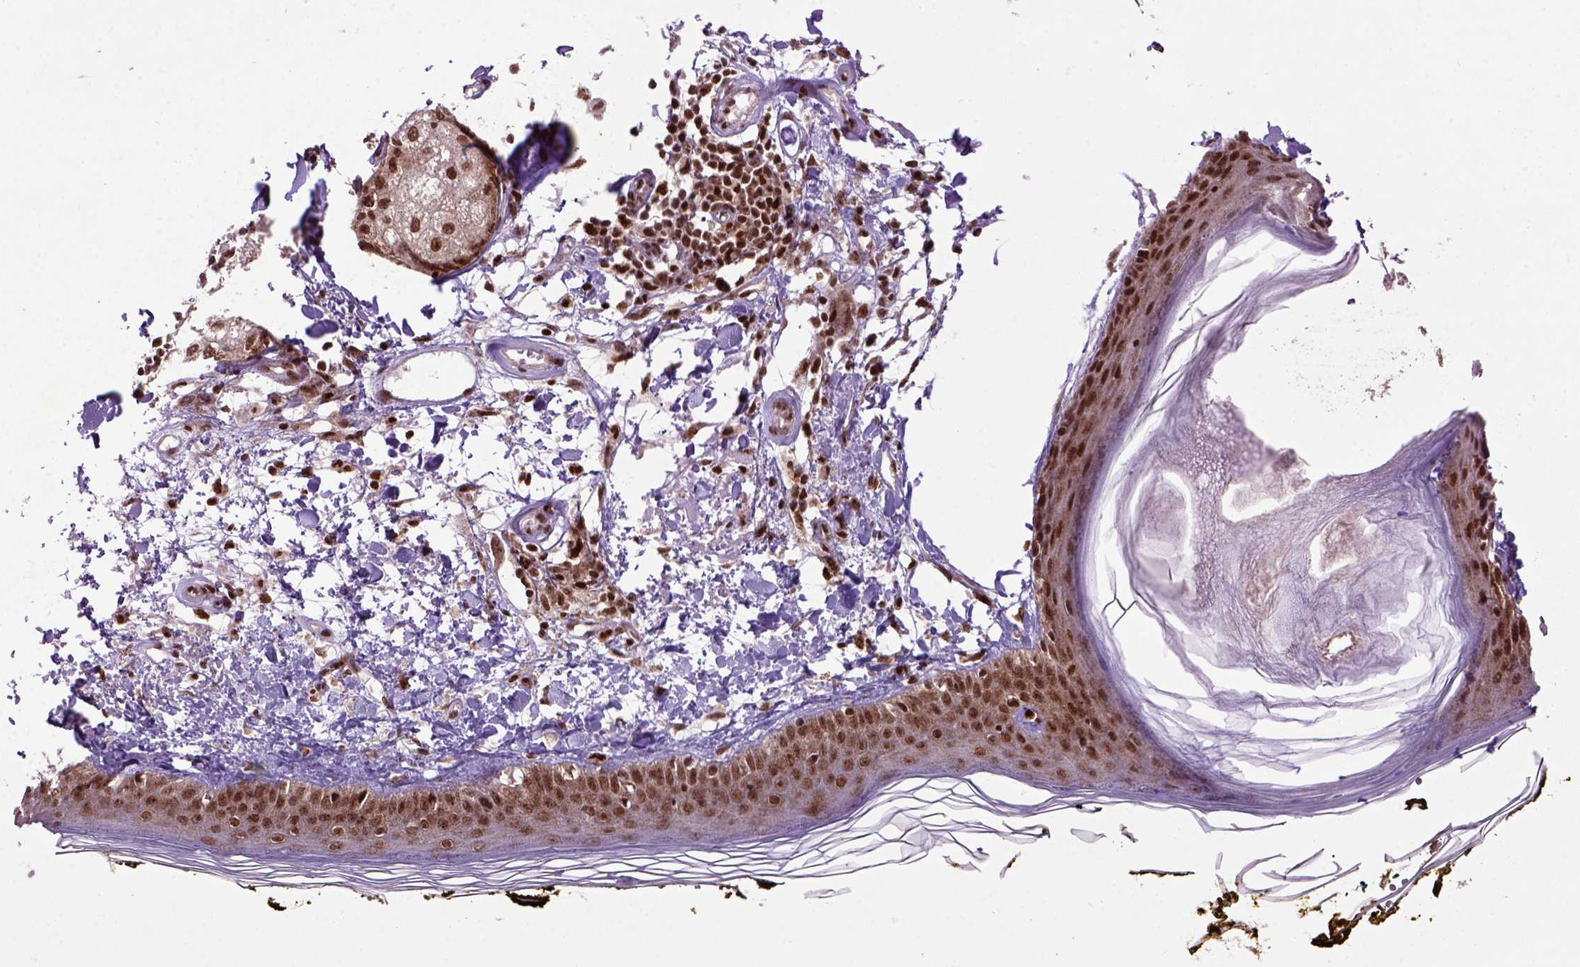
{"staining": {"intensity": "moderate", "quantity": ">75%", "location": "nuclear"}, "tissue": "skin", "cell_type": "Fibroblasts", "image_type": "normal", "snomed": [{"axis": "morphology", "description": "Normal tissue, NOS"}, {"axis": "topography", "description": "Skin"}], "caption": "A brown stain shows moderate nuclear staining of a protein in fibroblasts of normal skin. The protein of interest is stained brown, and the nuclei are stained in blue (DAB (3,3'-diaminobenzidine) IHC with brightfield microscopy, high magnification).", "gene": "CELF1", "patient": {"sex": "male", "age": 76}}